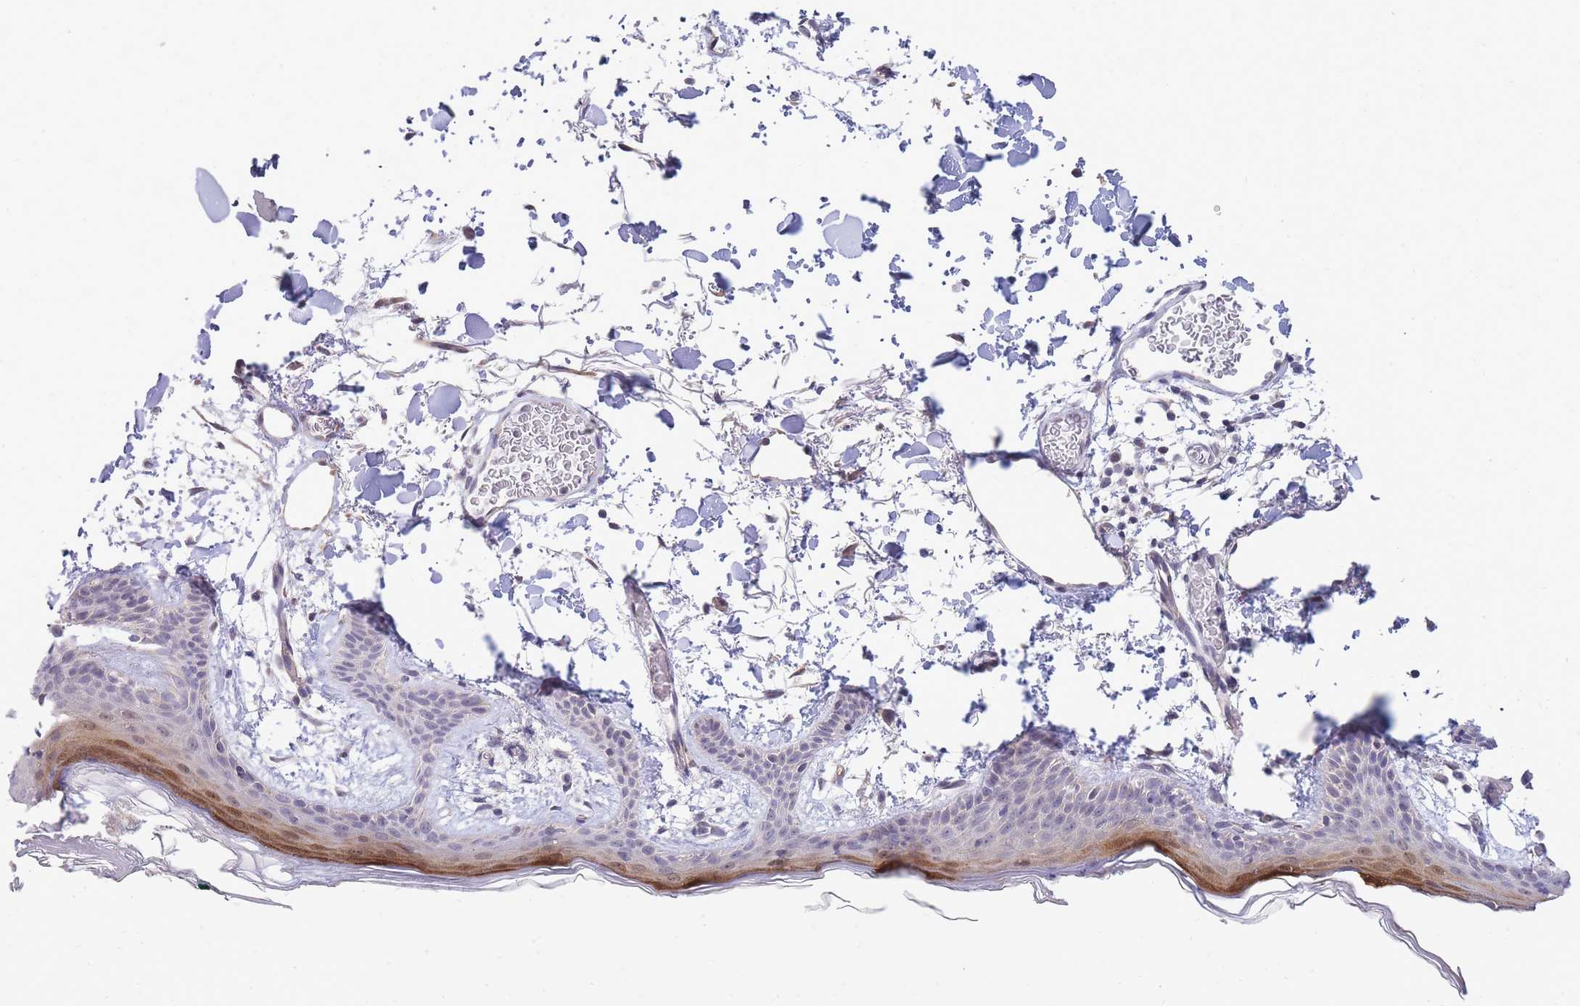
{"staining": {"intensity": "negative", "quantity": "none", "location": "none"}, "tissue": "skin", "cell_type": "Fibroblasts", "image_type": "normal", "snomed": [{"axis": "morphology", "description": "Normal tissue, NOS"}, {"axis": "topography", "description": "Skin"}], "caption": "This is an immunohistochemistry (IHC) photomicrograph of unremarkable skin. There is no expression in fibroblasts.", "gene": "C19orf25", "patient": {"sex": "male", "age": 79}}